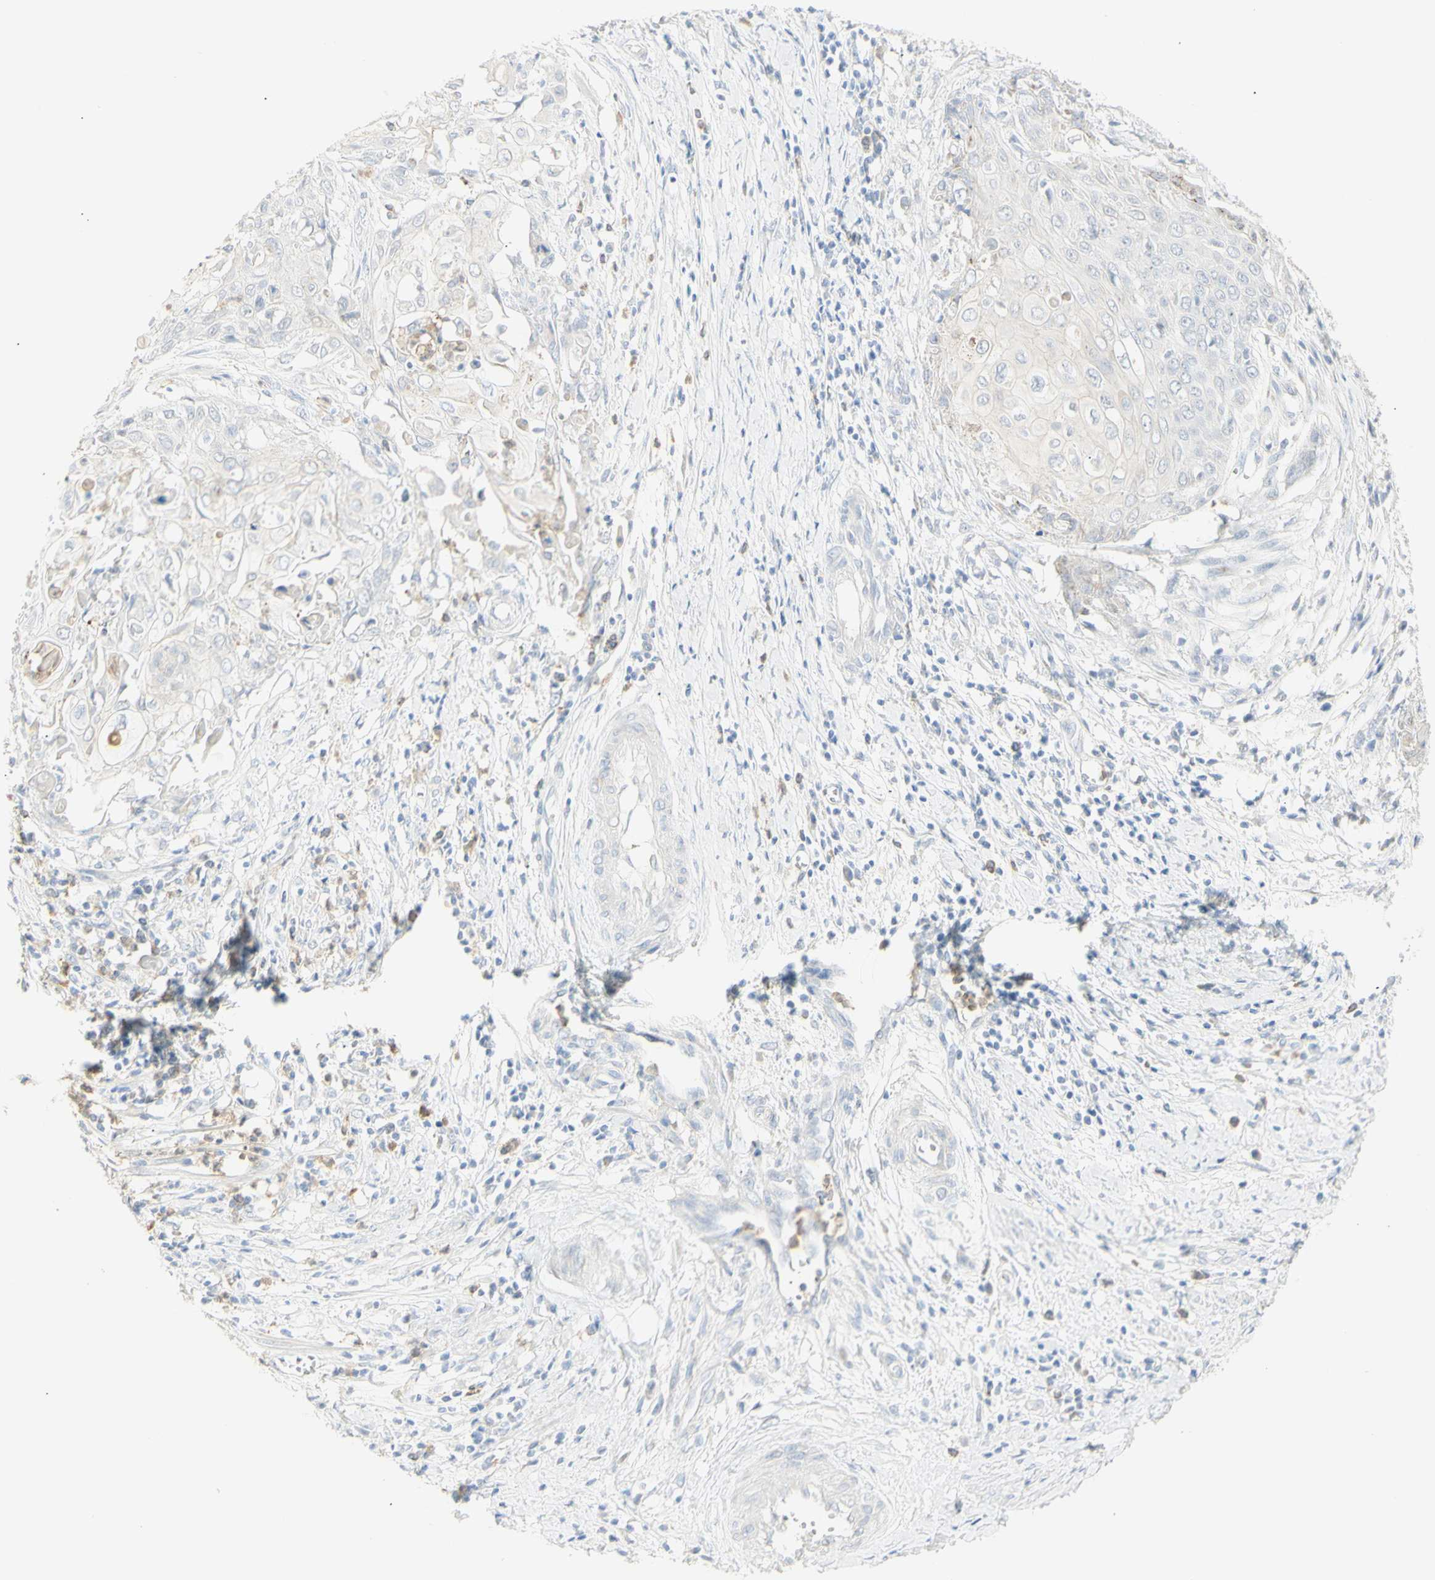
{"staining": {"intensity": "negative", "quantity": "none", "location": "none"}, "tissue": "cervical cancer", "cell_type": "Tumor cells", "image_type": "cancer", "snomed": [{"axis": "morphology", "description": "Squamous cell carcinoma, NOS"}, {"axis": "topography", "description": "Cervix"}], "caption": "Cervical squamous cell carcinoma was stained to show a protein in brown. There is no significant staining in tumor cells. Nuclei are stained in blue.", "gene": "B4GALNT3", "patient": {"sex": "female", "age": 39}}